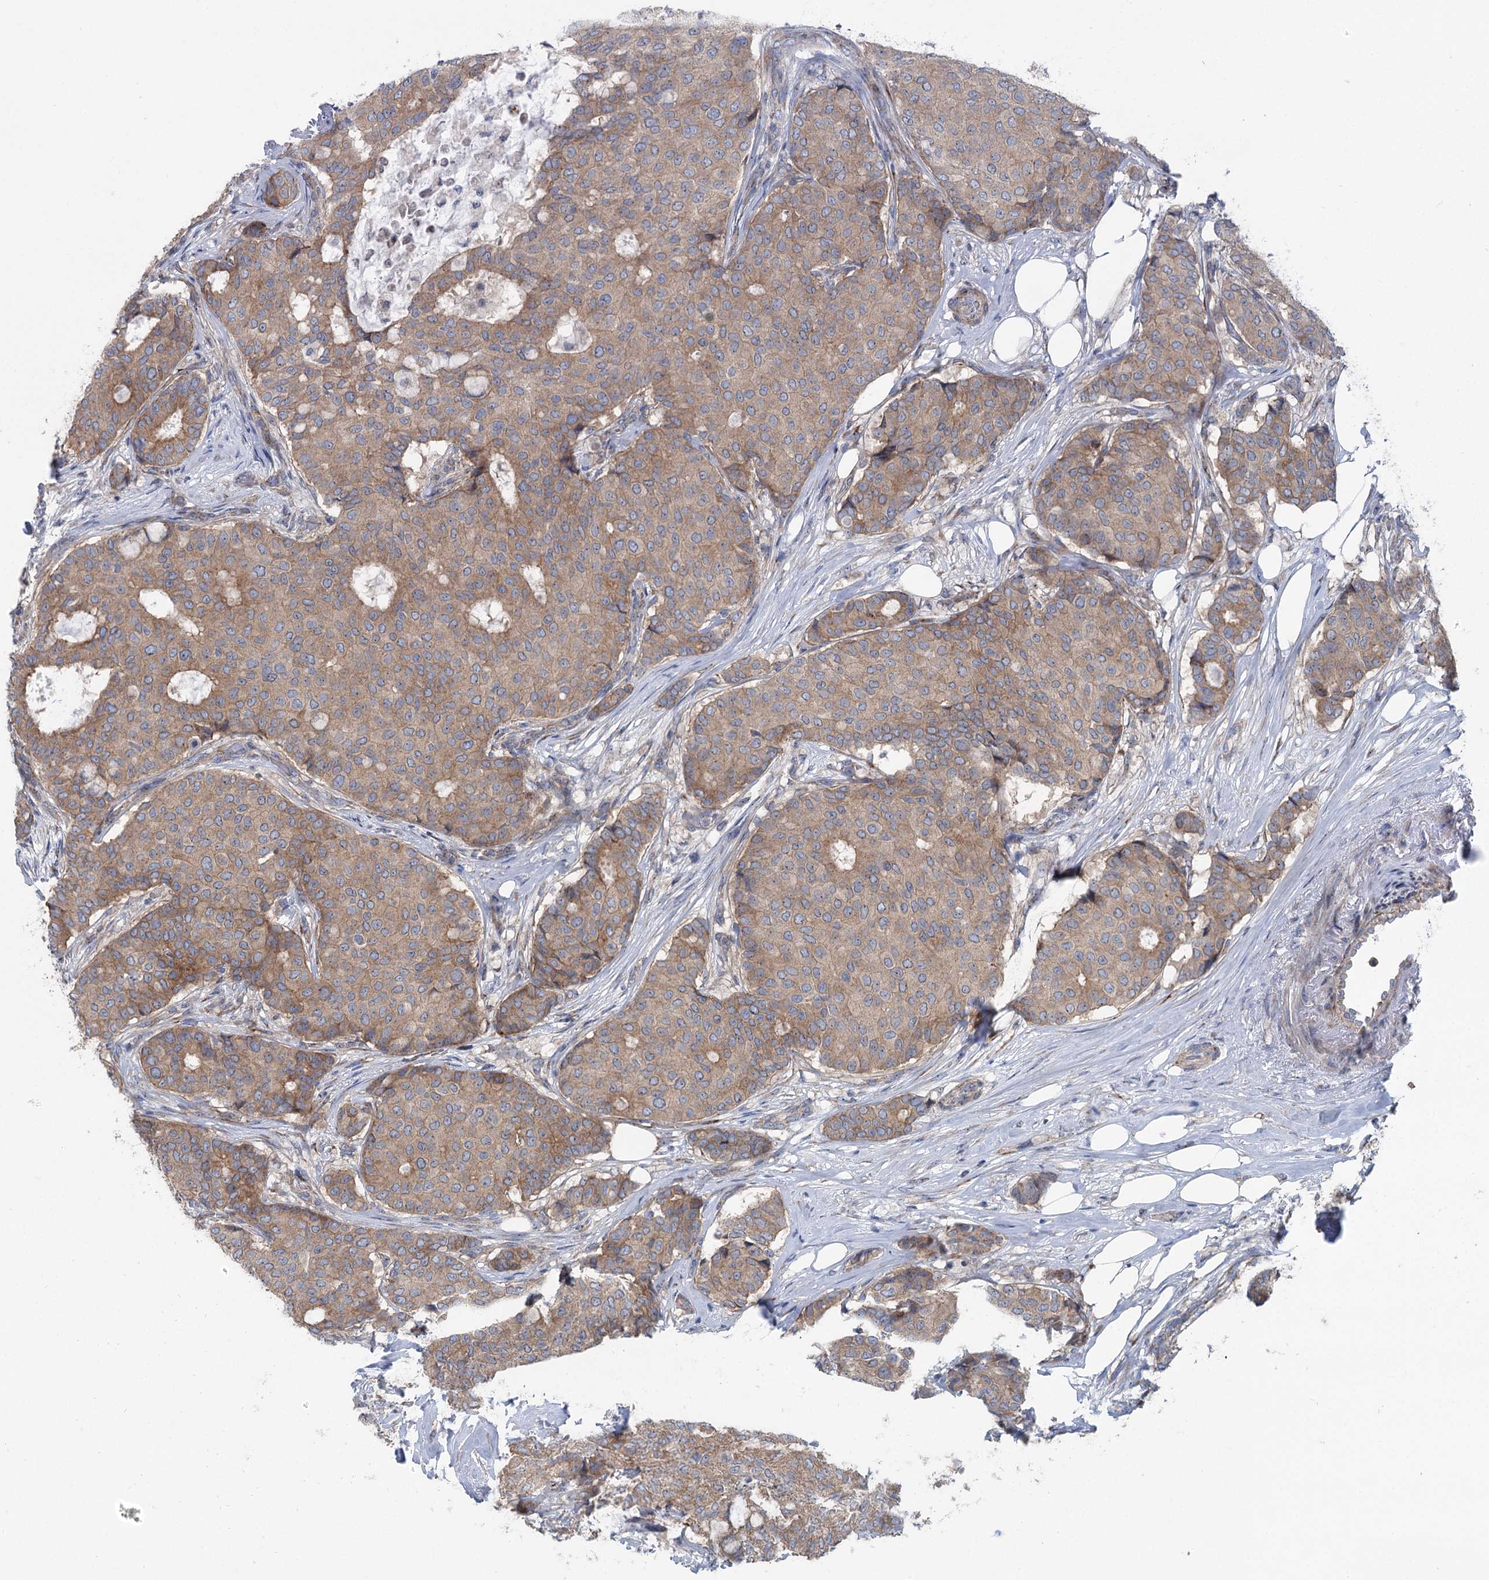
{"staining": {"intensity": "moderate", "quantity": ">75%", "location": "cytoplasmic/membranous"}, "tissue": "breast cancer", "cell_type": "Tumor cells", "image_type": "cancer", "snomed": [{"axis": "morphology", "description": "Duct carcinoma"}, {"axis": "topography", "description": "Breast"}], "caption": "Human breast intraductal carcinoma stained with a brown dye demonstrates moderate cytoplasmic/membranous positive positivity in approximately >75% of tumor cells.", "gene": "MARK2", "patient": {"sex": "female", "age": 75}}